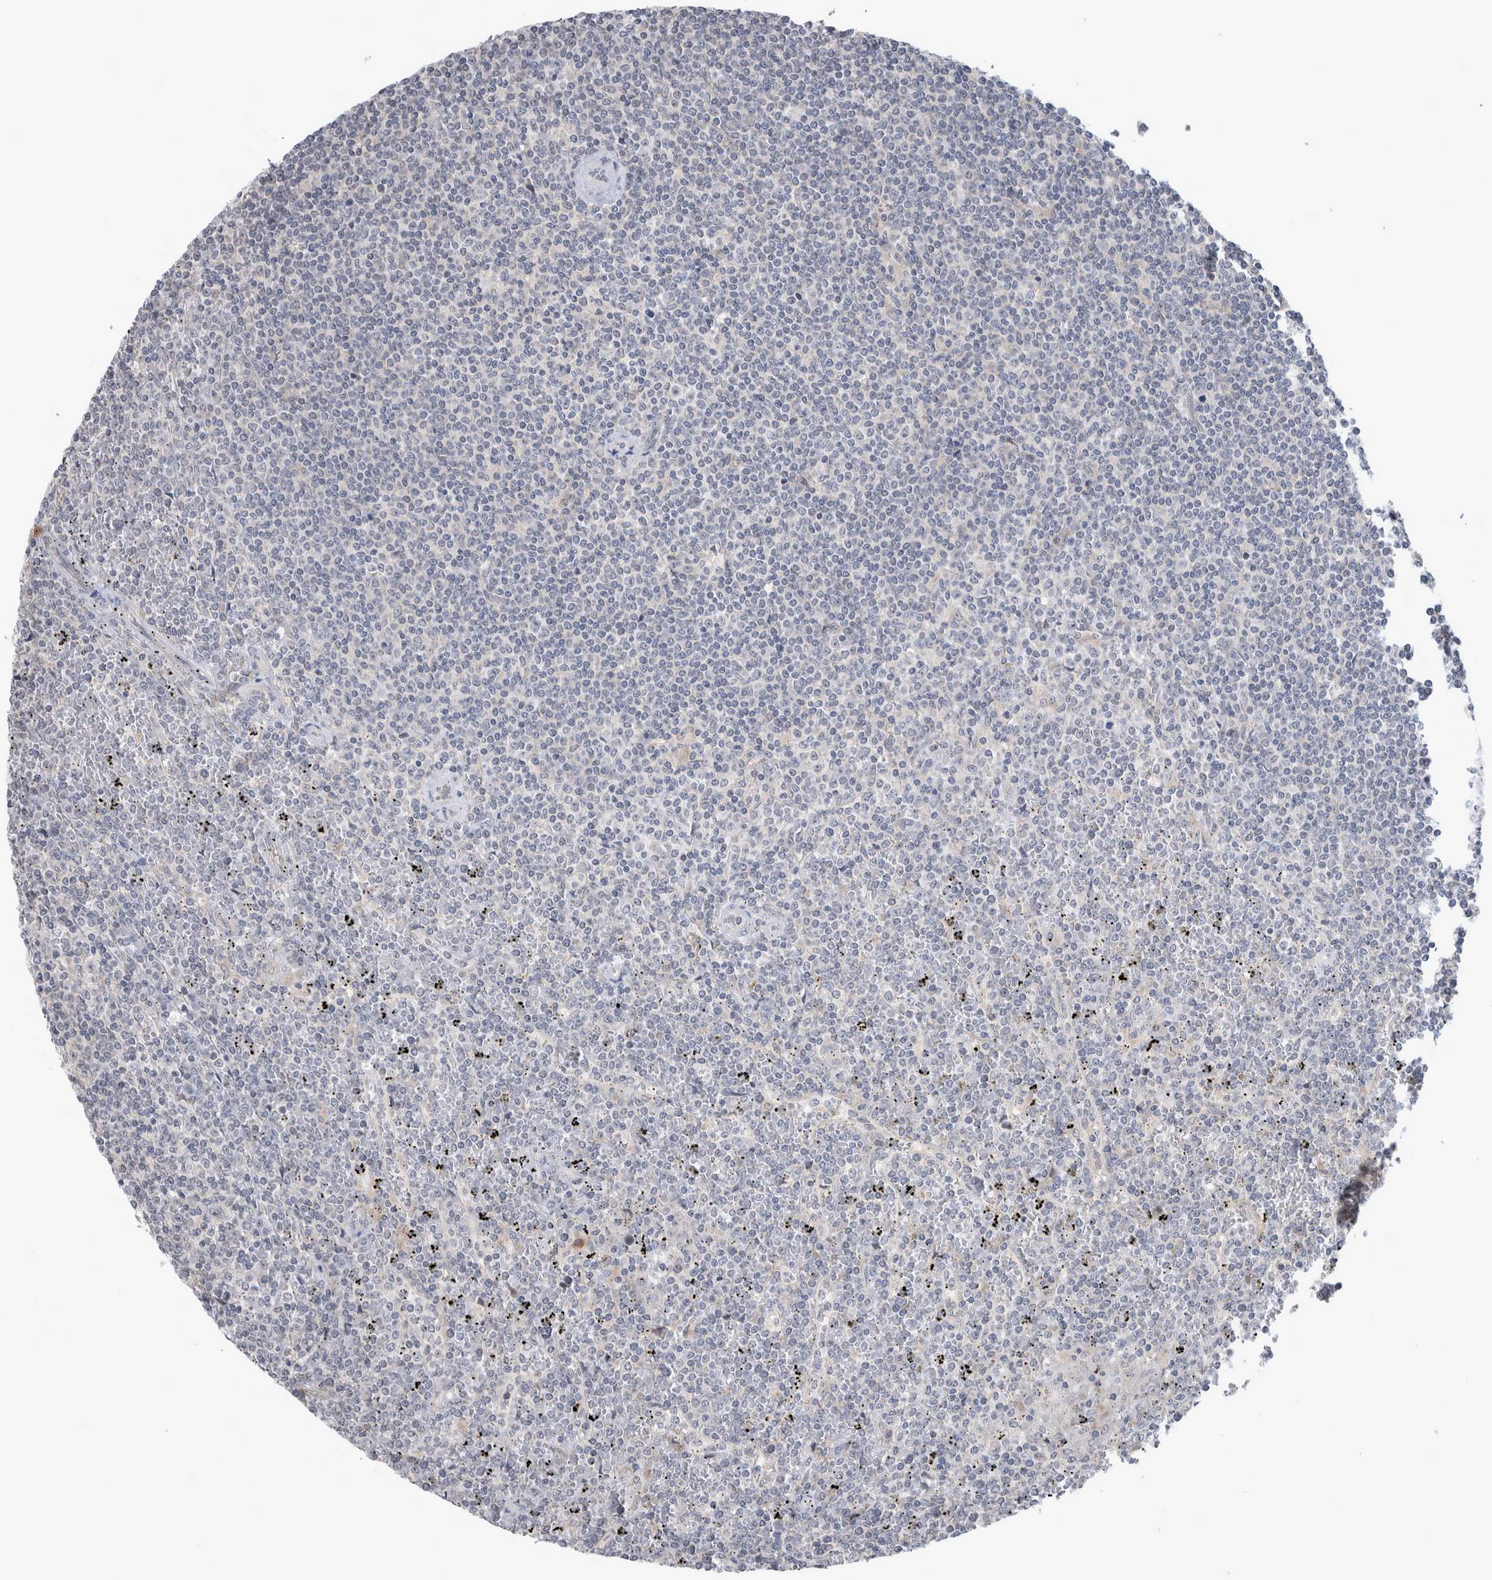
{"staining": {"intensity": "negative", "quantity": "none", "location": "none"}, "tissue": "lymphoma", "cell_type": "Tumor cells", "image_type": "cancer", "snomed": [{"axis": "morphology", "description": "Malignant lymphoma, non-Hodgkin's type, Low grade"}, {"axis": "topography", "description": "Spleen"}], "caption": "This is a image of immunohistochemistry staining of malignant lymphoma, non-Hodgkin's type (low-grade), which shows no expression in tumor cells.", "gene": "CUL2", "patient": {"sex": "female", "age": 19}}